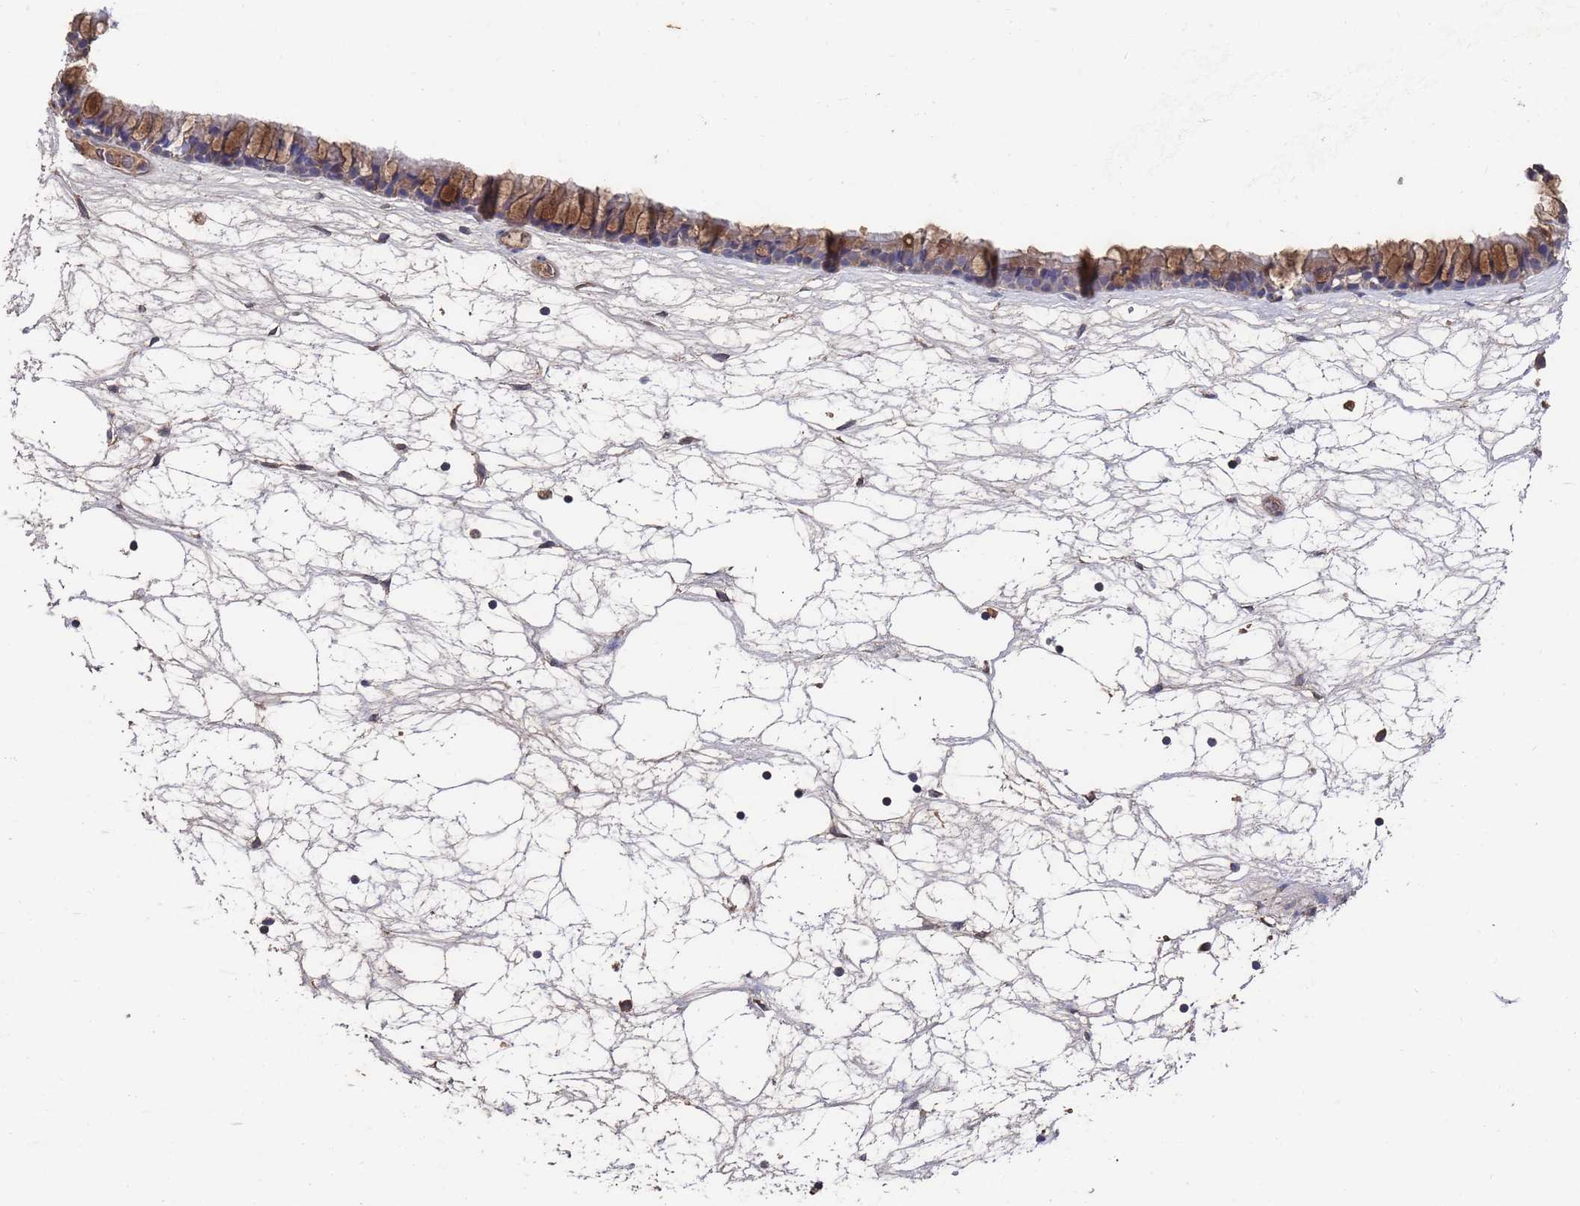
{"staining": {"intensity": "moderate", "quantity": ">75%", "location": "cytoplasmic/membranous"}, "tissue": "nasopharynx", "cell_type": "Respiratory epithelial cells", "image_type": "normal", "snomed": [{"axis": "morphology", "description": "Normal tissue, NOS"}, {"axis": "topography", "description": "Nasopharynx"}], "caption": "Nasopharynx stained with IHC shows moderate cytoplasmic/membranous positivity in about >75% of respiratory epithelial cells. (DAB (3,3'-diaminobenzidine) IHC with brightfield microscopy, high magnification).", "gene": "BTBD18", "patient": {"sex": "male", "age": 64}}